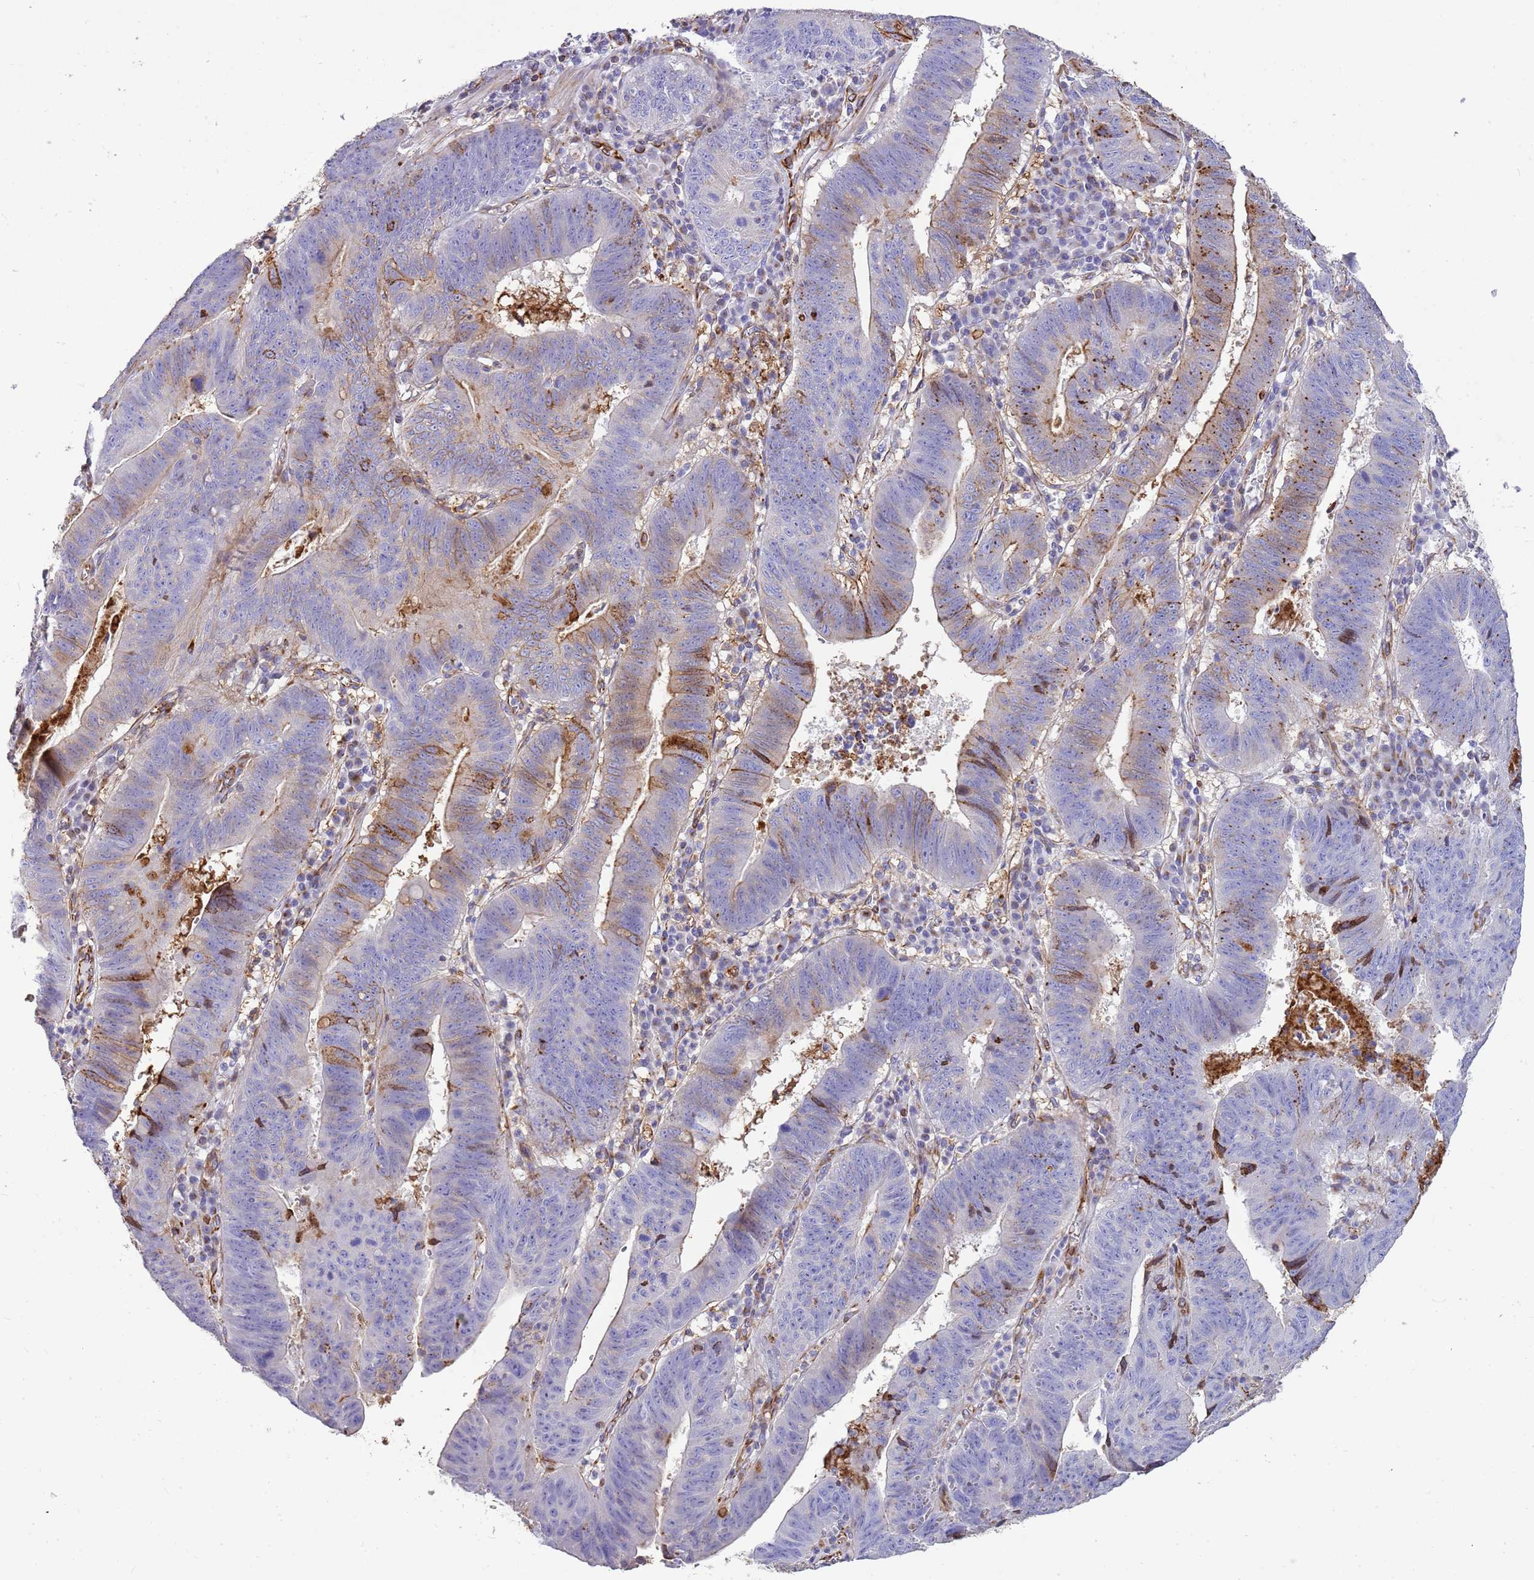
{"staining": {"intensity": "strong", "quantity": "<25%", "location": "cytoplasmic/membranous"}, "tissue": "stomach cancer", "cell_type": "Tumor cells", "image_type": "cancer", "snomed": [{"axis": "morphology", "description": "Adenocarcinoma, NOS"}, {"axis": "topography", "description": "Stomach"}], "caption": "Tumor cells exhibit medium levels of strong cytoplasmic/membranous positivity in about <25% of cells in human stomach cancer. The staining was performed using DAB (3,3'-diaminobenzidine), with brown indicating positive protein expression. Nuclei are stained blue with hematoxylin.", "gene": "ZDHHC1", "patient": {"sex": "male", "age": 59}}